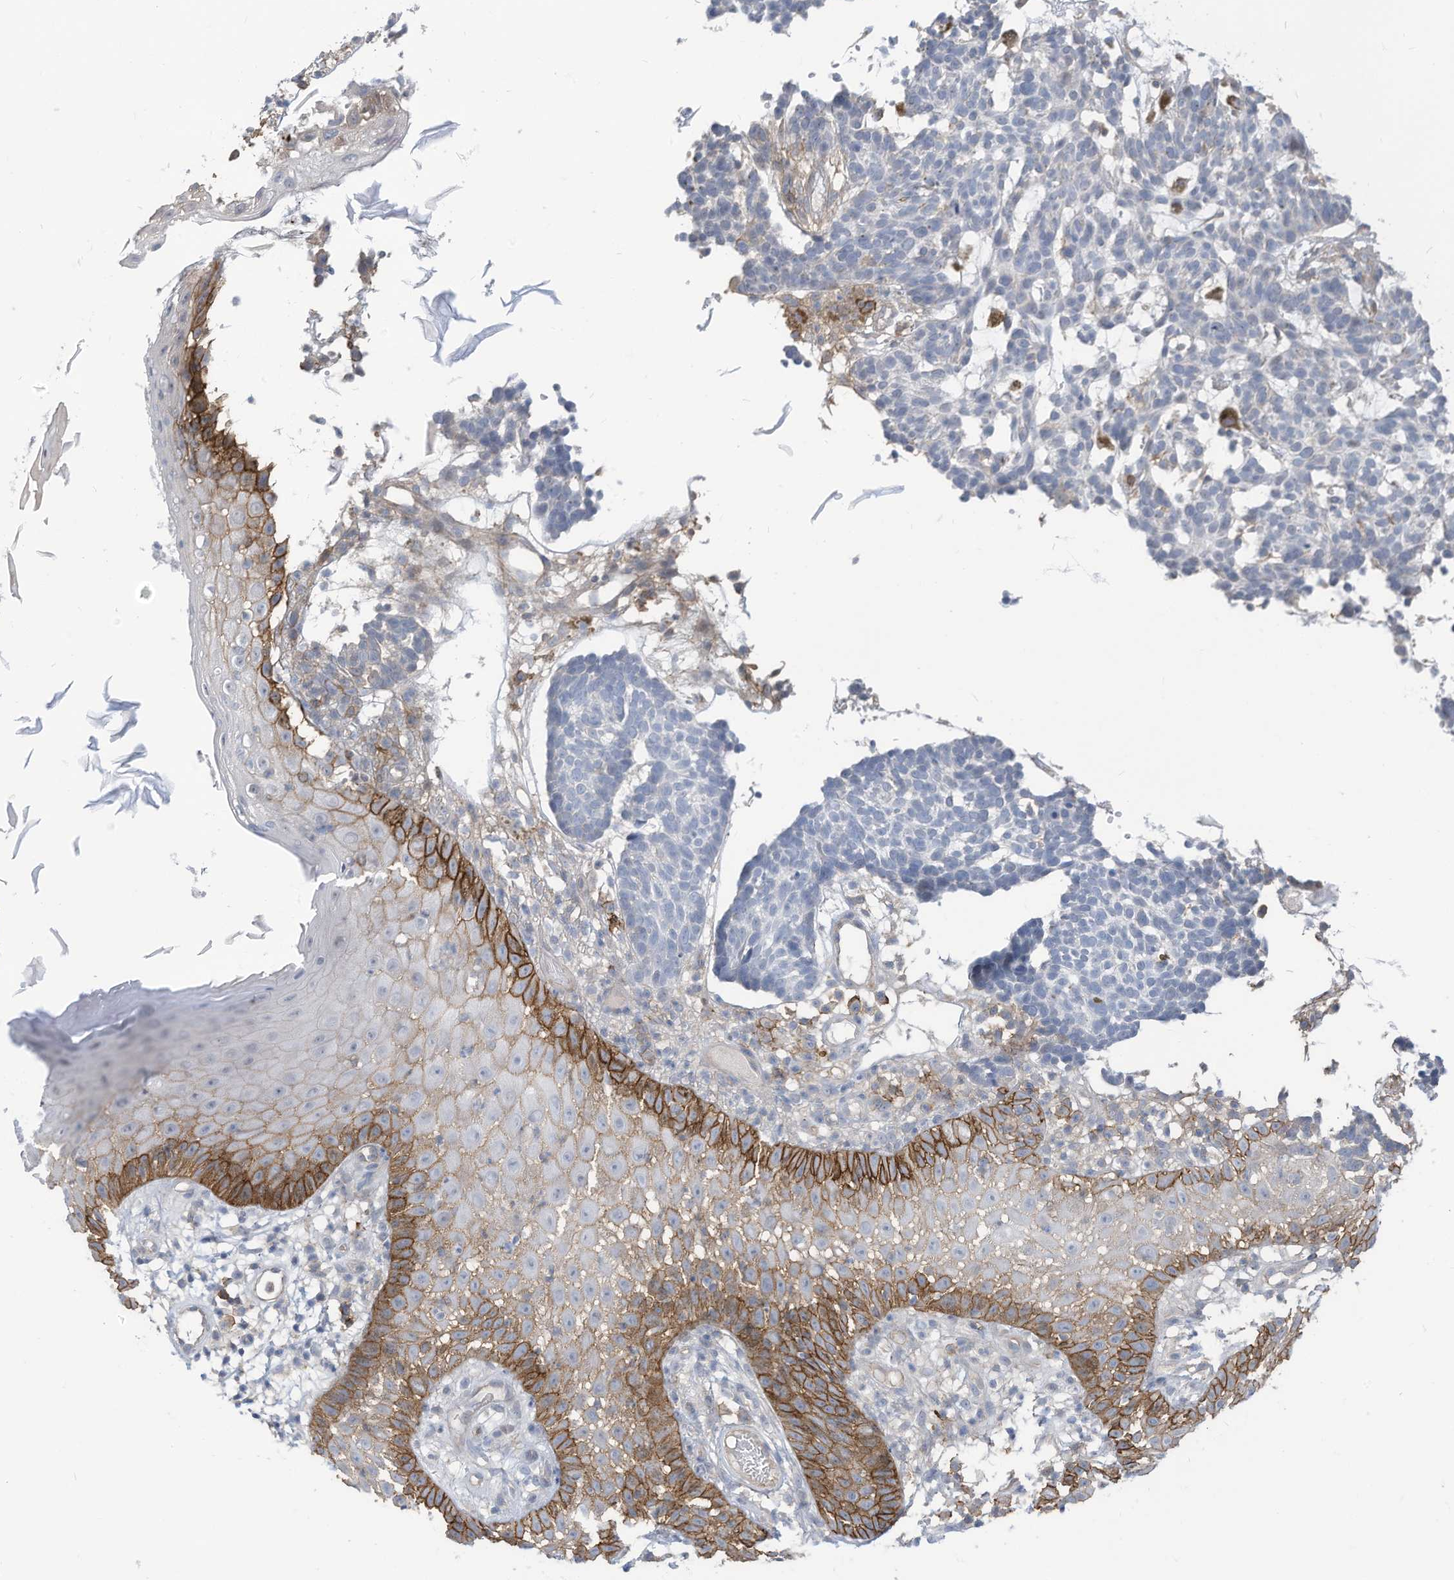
{"staining": {"intensity": "negative", "quantity": "none", "location": "none"}, "tissue": "skin cancer", "cell_type": "Tumor cells", "image_type": "cancer", "snomed": [{"axis": "morphology", "description": "Basal cell carcinoma"}, {"axis": "topography", "description": "Skin"}], "caption": "Immunohistochemistry (IHC) micrograph of neoplastic tissue: skin cancer (basal cell carcinoma) stained with DAB (3,3'-diaminobenzidine) reveals no significant protein positivity in tumor cells. (DAB immunohistochemistry (IHC) visualized using brightfield microscopy, high magnification).", "gene": "SLC1A5", "patient": {"sex": "male", "age": 85}}